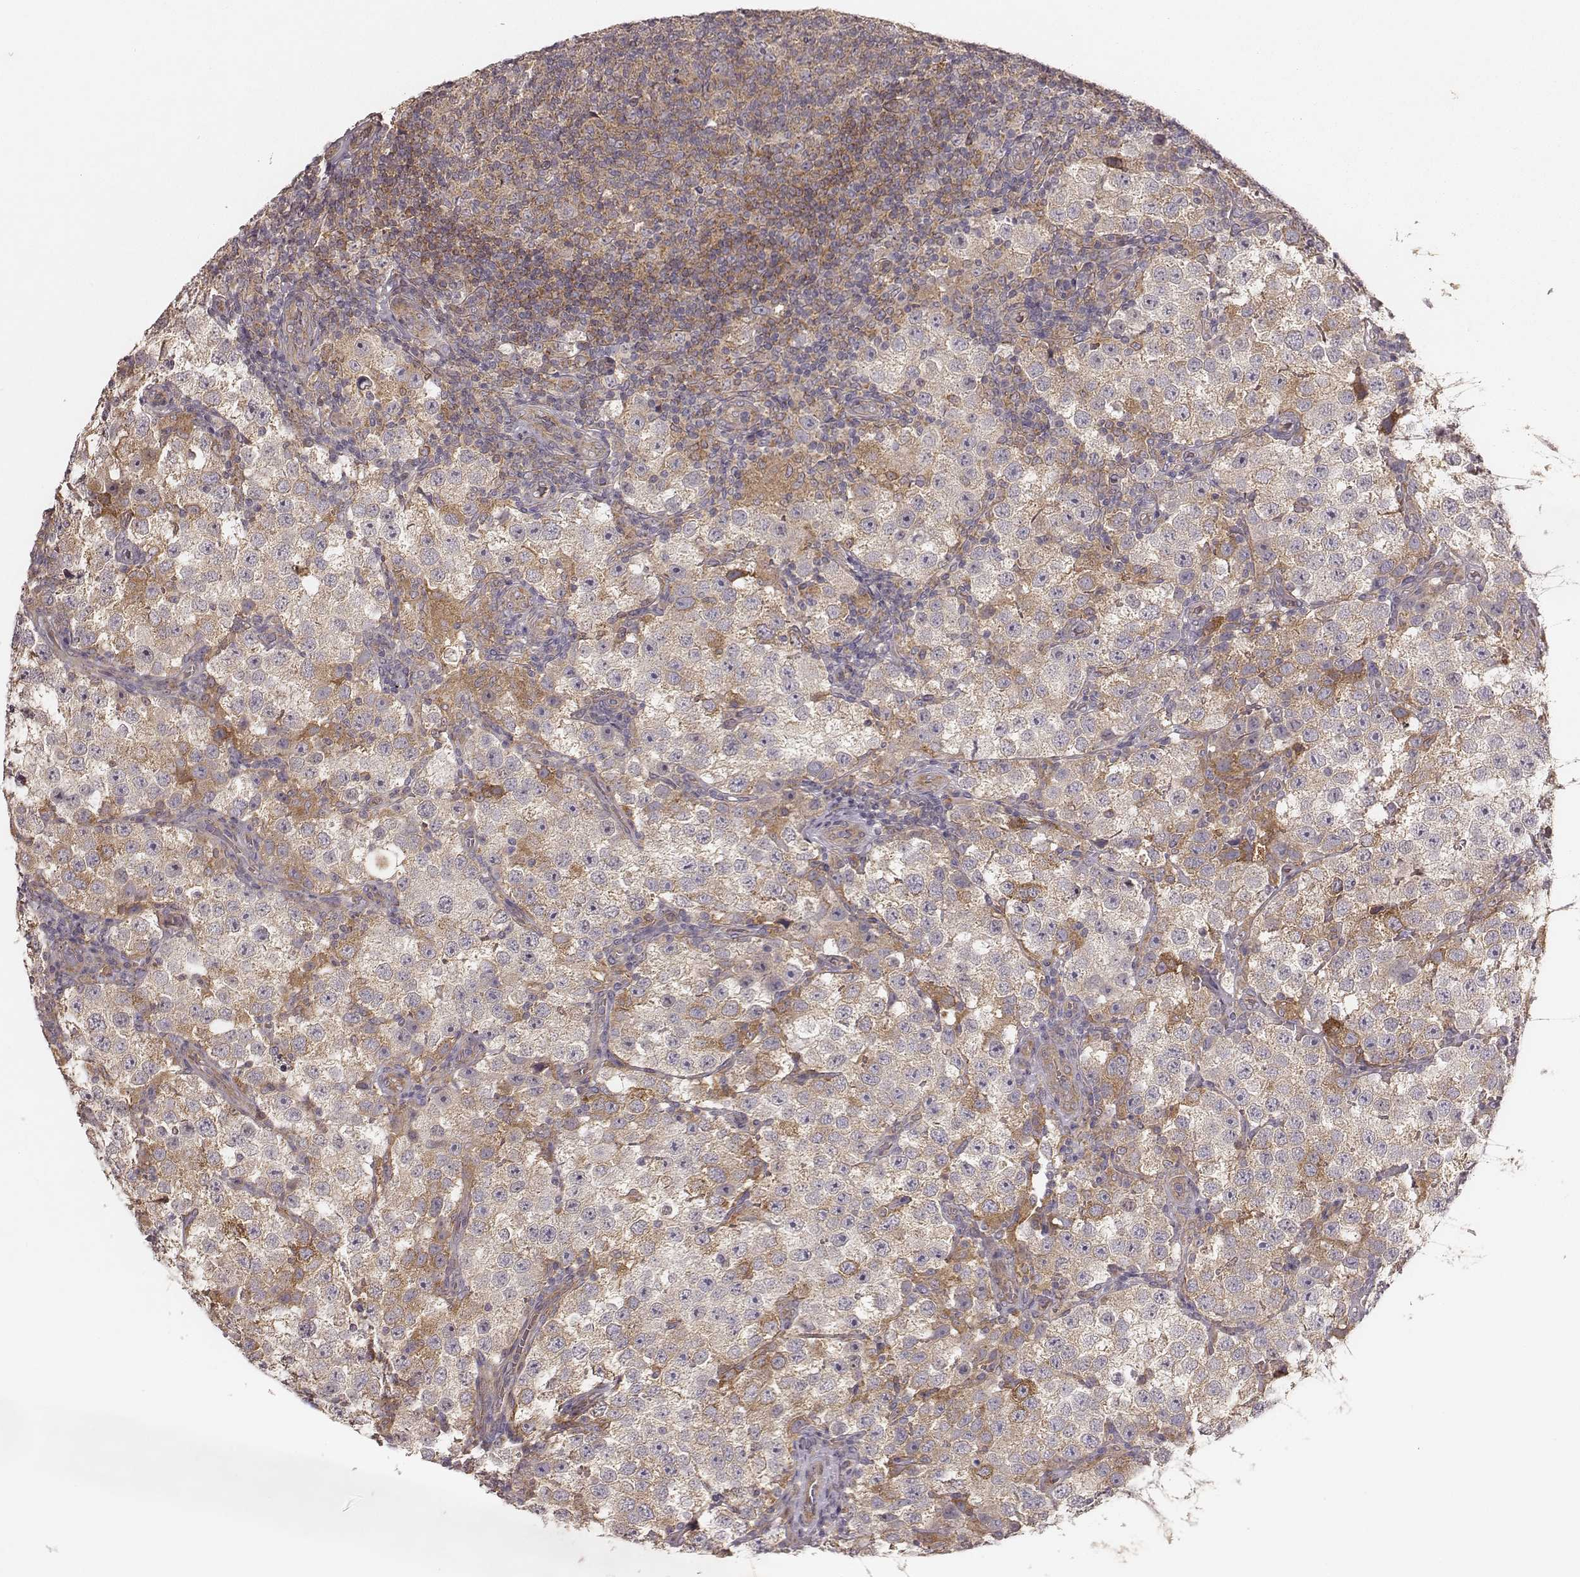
{"staining": {"intensity": "weak", "quantity": "25%-75%", "location": "cytoplasmic/membranous"}, "tissue": "testis cancer", "cell_type": "Tumor cells", "image_type": "cancer", "snomed": [{"axis": "morphology", "description": "Seminoma, NOS"}, {"axis": "topography", "description": "Testis"}], "caption": "A micrograph of testis cancer (seminoma) stained for a protein displays weak cytoplasmic/membranous brown staining in tumor cells.", "gene": "VPS26A", "patient": {"sex": "male", "age": 37}}